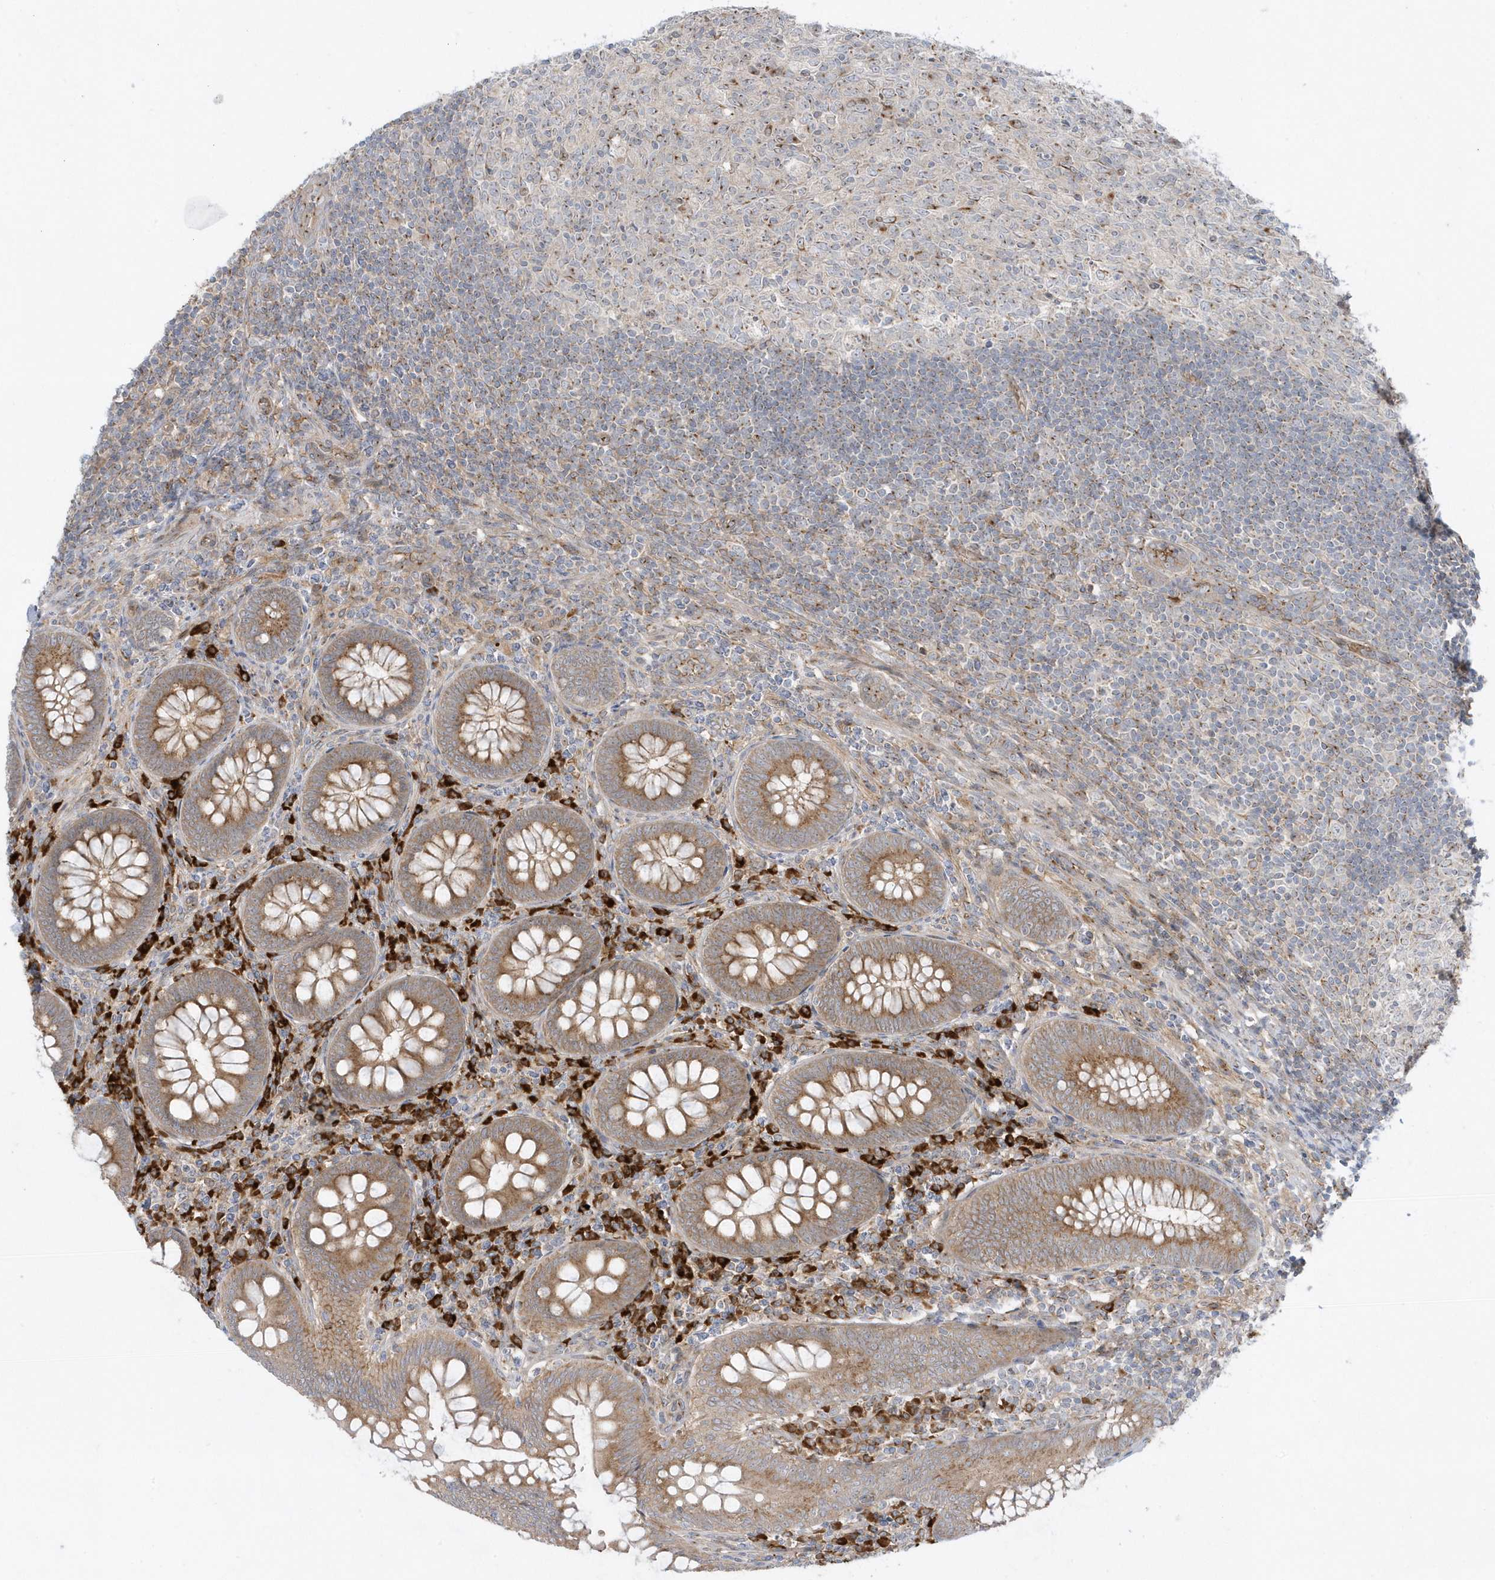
{"staining": {"intensity": "moderate", "quantity": ">75%", "location": "cytoplasmic/membranous"}, "tissue": "appendix", "cell_type": "Glandular cells", "image_type": "normal", "snomed": [{"axis": "morphology", "description": "Normal tissue, NOS"}, {"axis": "topography", "description": "Appendix"}], "caption": "Immunohistochemical staining of normal appendix demonstrates medium levels of moderate cytoplasmic/membranous expression in about >75% of glandular cells.", "gene": "RPP40", "patient": {"sex": "male", "age": 14}}